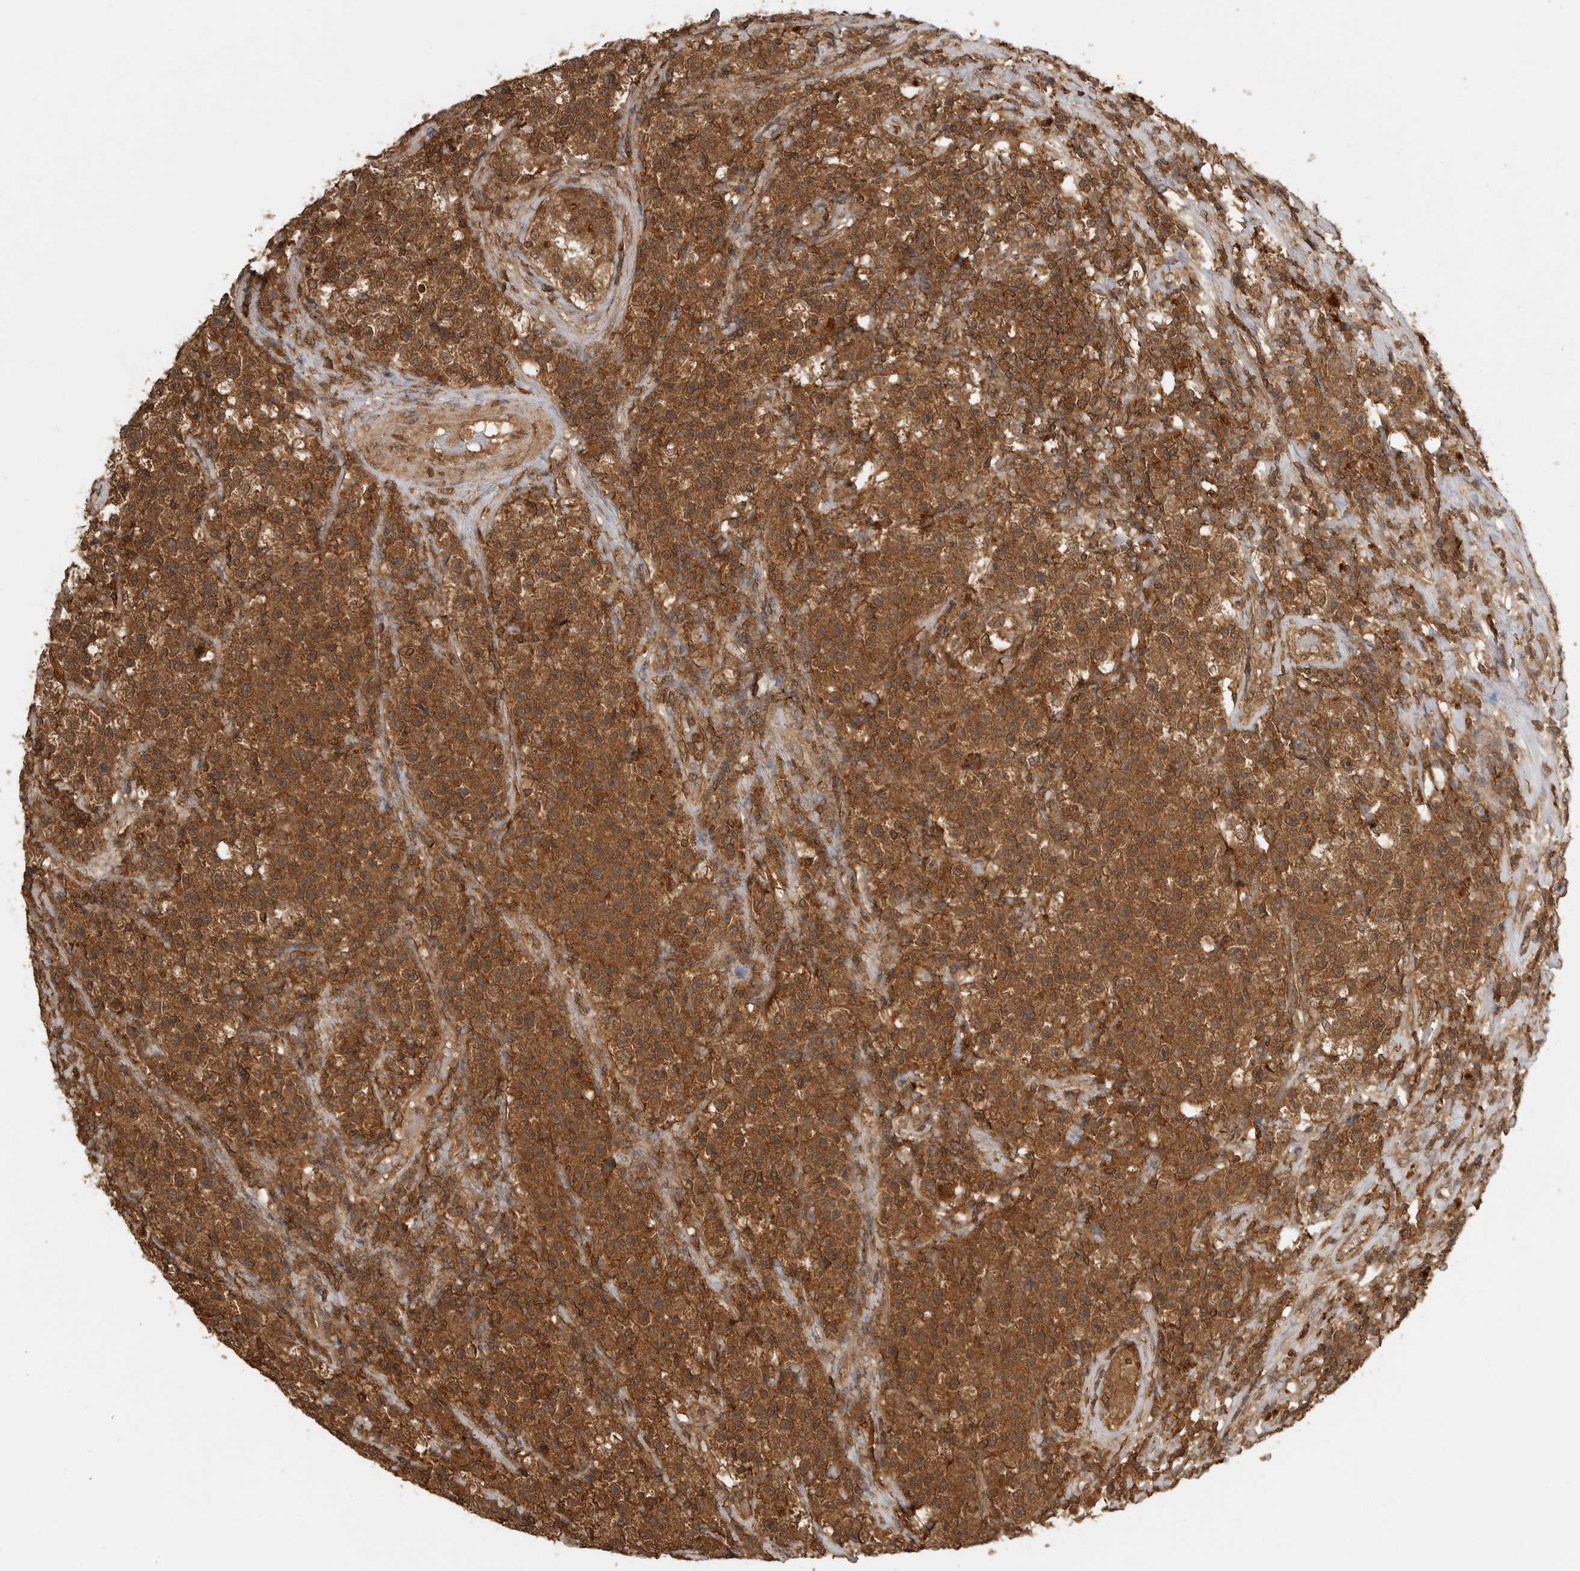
{"staining": {"intensity": "moderate", "quantity": ">75%", "location": "cytoplasmic/membranous,nuclear"}, "tissue": "testis cancer", "cell_type": "Tumor cells", "image_type": "cancer", "snomed": [{"axis": "morphology", "description": "Seminoma, NOS"}, {"axis": "topography", "description": "Testis"}], "caption": "Protein analysis of seminoma (testis) tissue demonstrates moderate cytoplasmic/membranous and nuclear expression in approximately >75% of tumor cells. The protein of interest is shown in brown color, while the nuclei are stained blue.", "gene": "ICOSLG", "patient": {"sex": "male", "age": 22}}